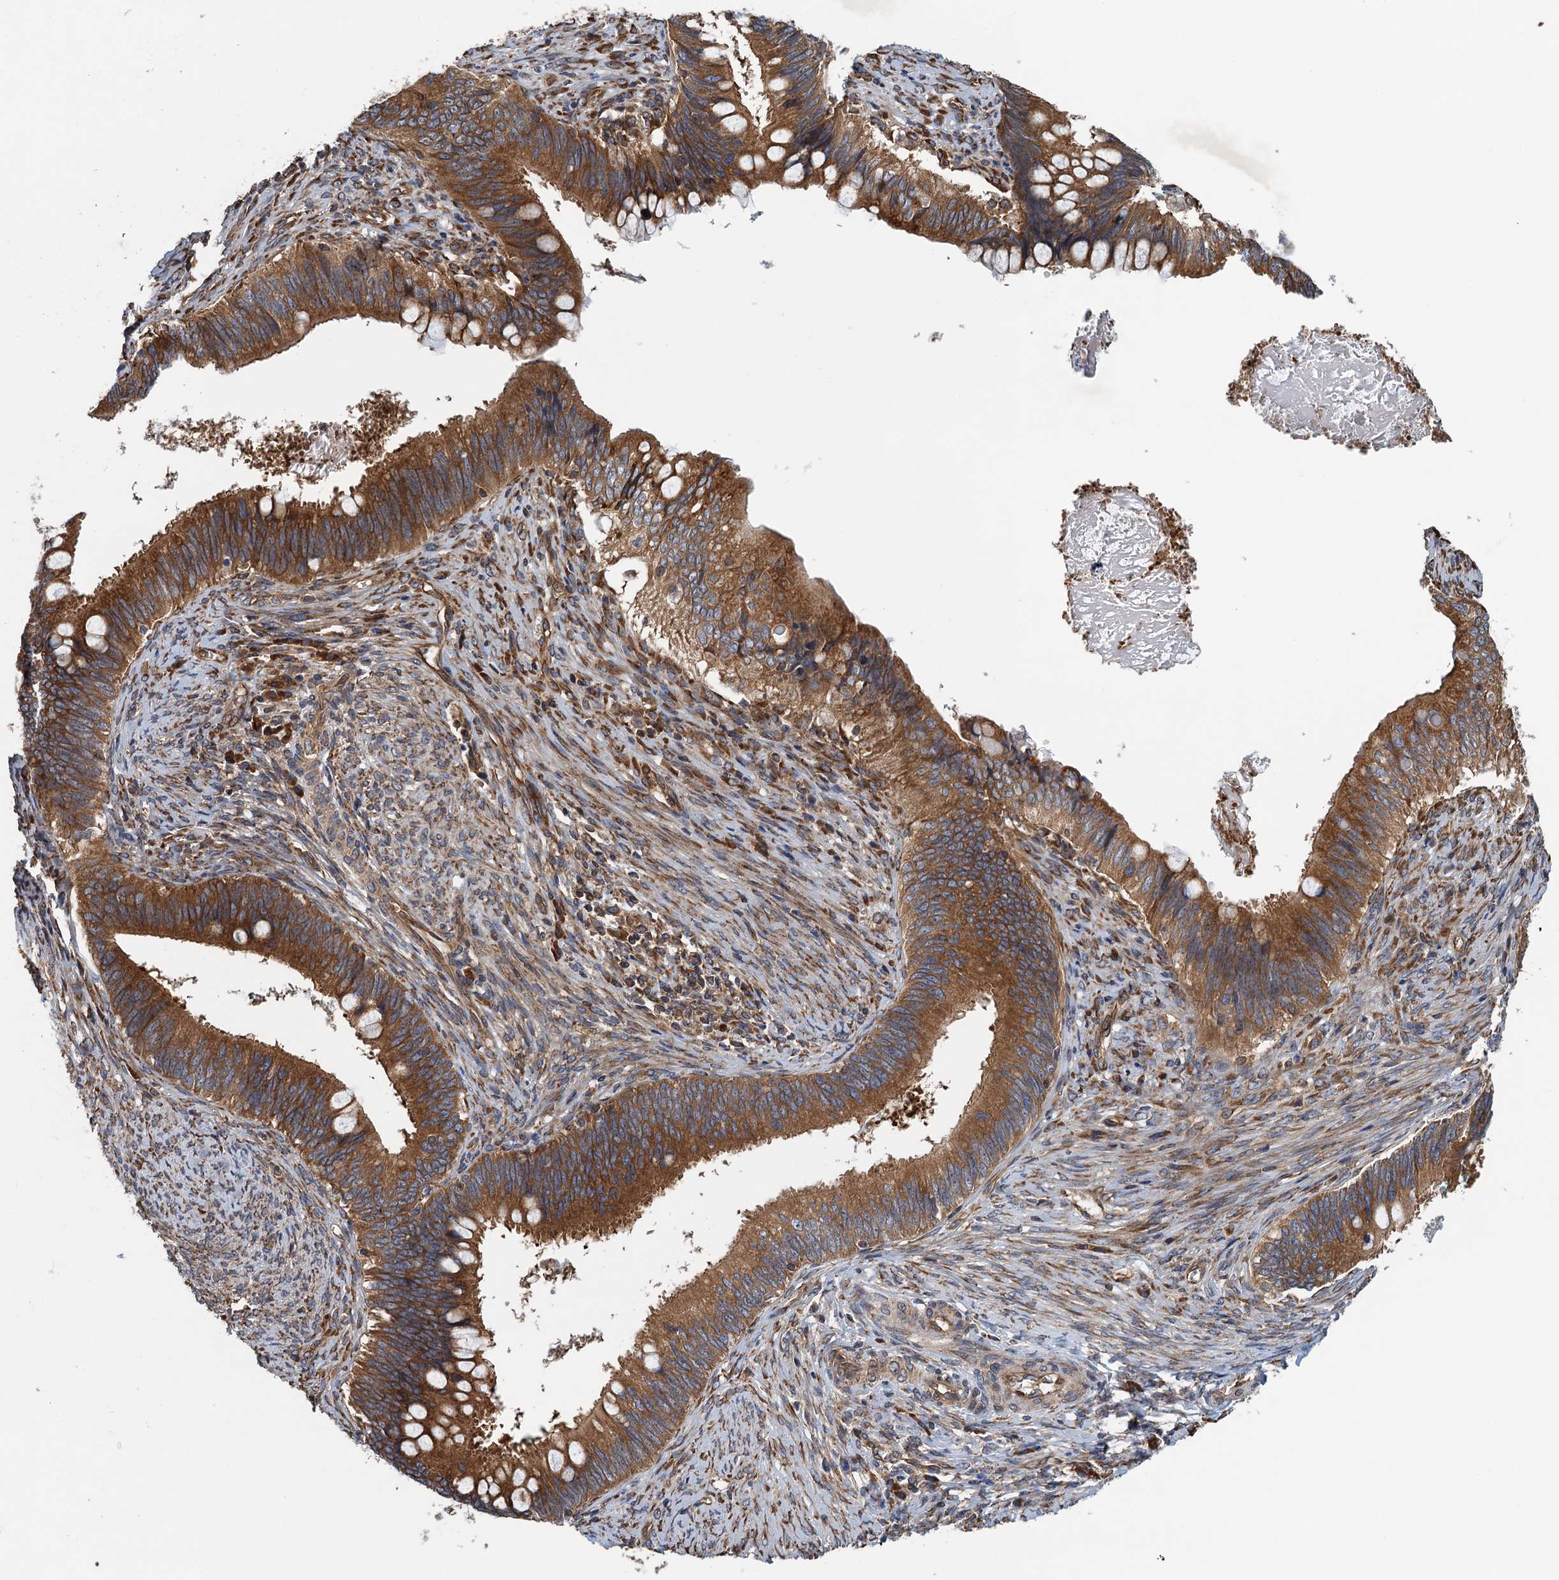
{"staining": {"intensity": "strong", "quantity": ">75%", "location": "cytoplasmic/membranous"}, "tissue": "cervical cancer", "cell_type": "Tumor cells", "image_type": "cancer", "snomed": [{"axis": "morphology", "description": "Adenocarcinoma, NOS"}, {"axis": "topography", "description": "Cervix"}], "caption": "Brown immunohistochemical staining in human cervical cancer (adenocarcinoma) reveals strong cytoplasmic/membranous expression in approximately >75% of tumor cells.", "gene": "MDM1", "patient": {"sex": "female", "age": 42}}